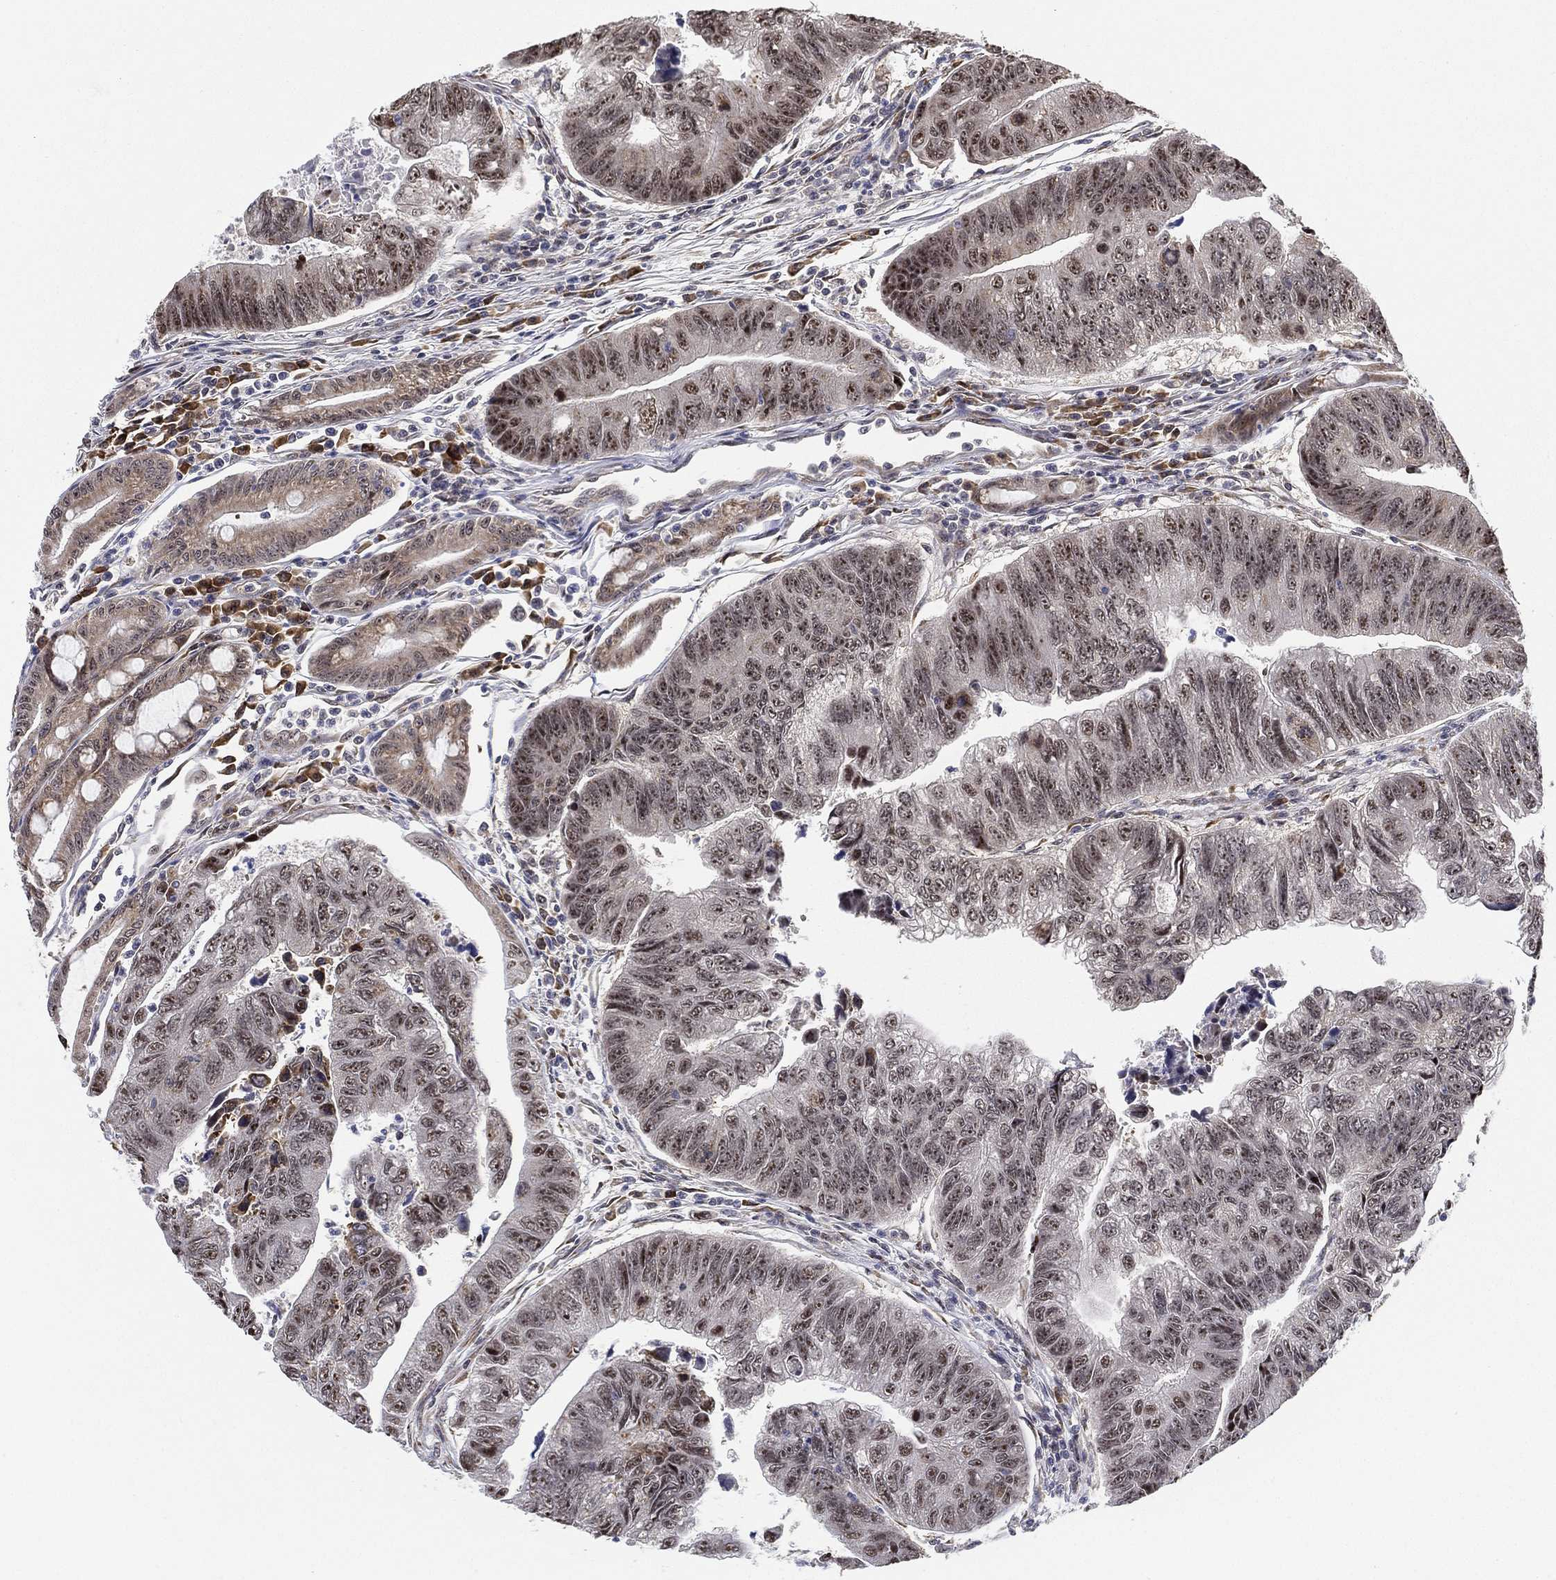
{"staining": {"intensity": "weak", "quantity": ">75%", "location": "cytoplasmic/membranous,nuclear"}, "tissue": "colorectal cancer", "cell_type": "Tumor cells", "image_type": "cancer", "snomed": [{"axis": "morphology", "description": "Adenocarcinoma, NOS"}, {"axis": "topography", "description": "Colon"}], "caption": "A micrograph showing weak cytoplasmic/membranous and nuclear staining in approximately >75% of tumor cells in colorectal adenocarcinoma, as visualized by brown immunohistochemical staining.", "gene": "PPP1R16B", "patient": {"sex": "female", "age": 65}}